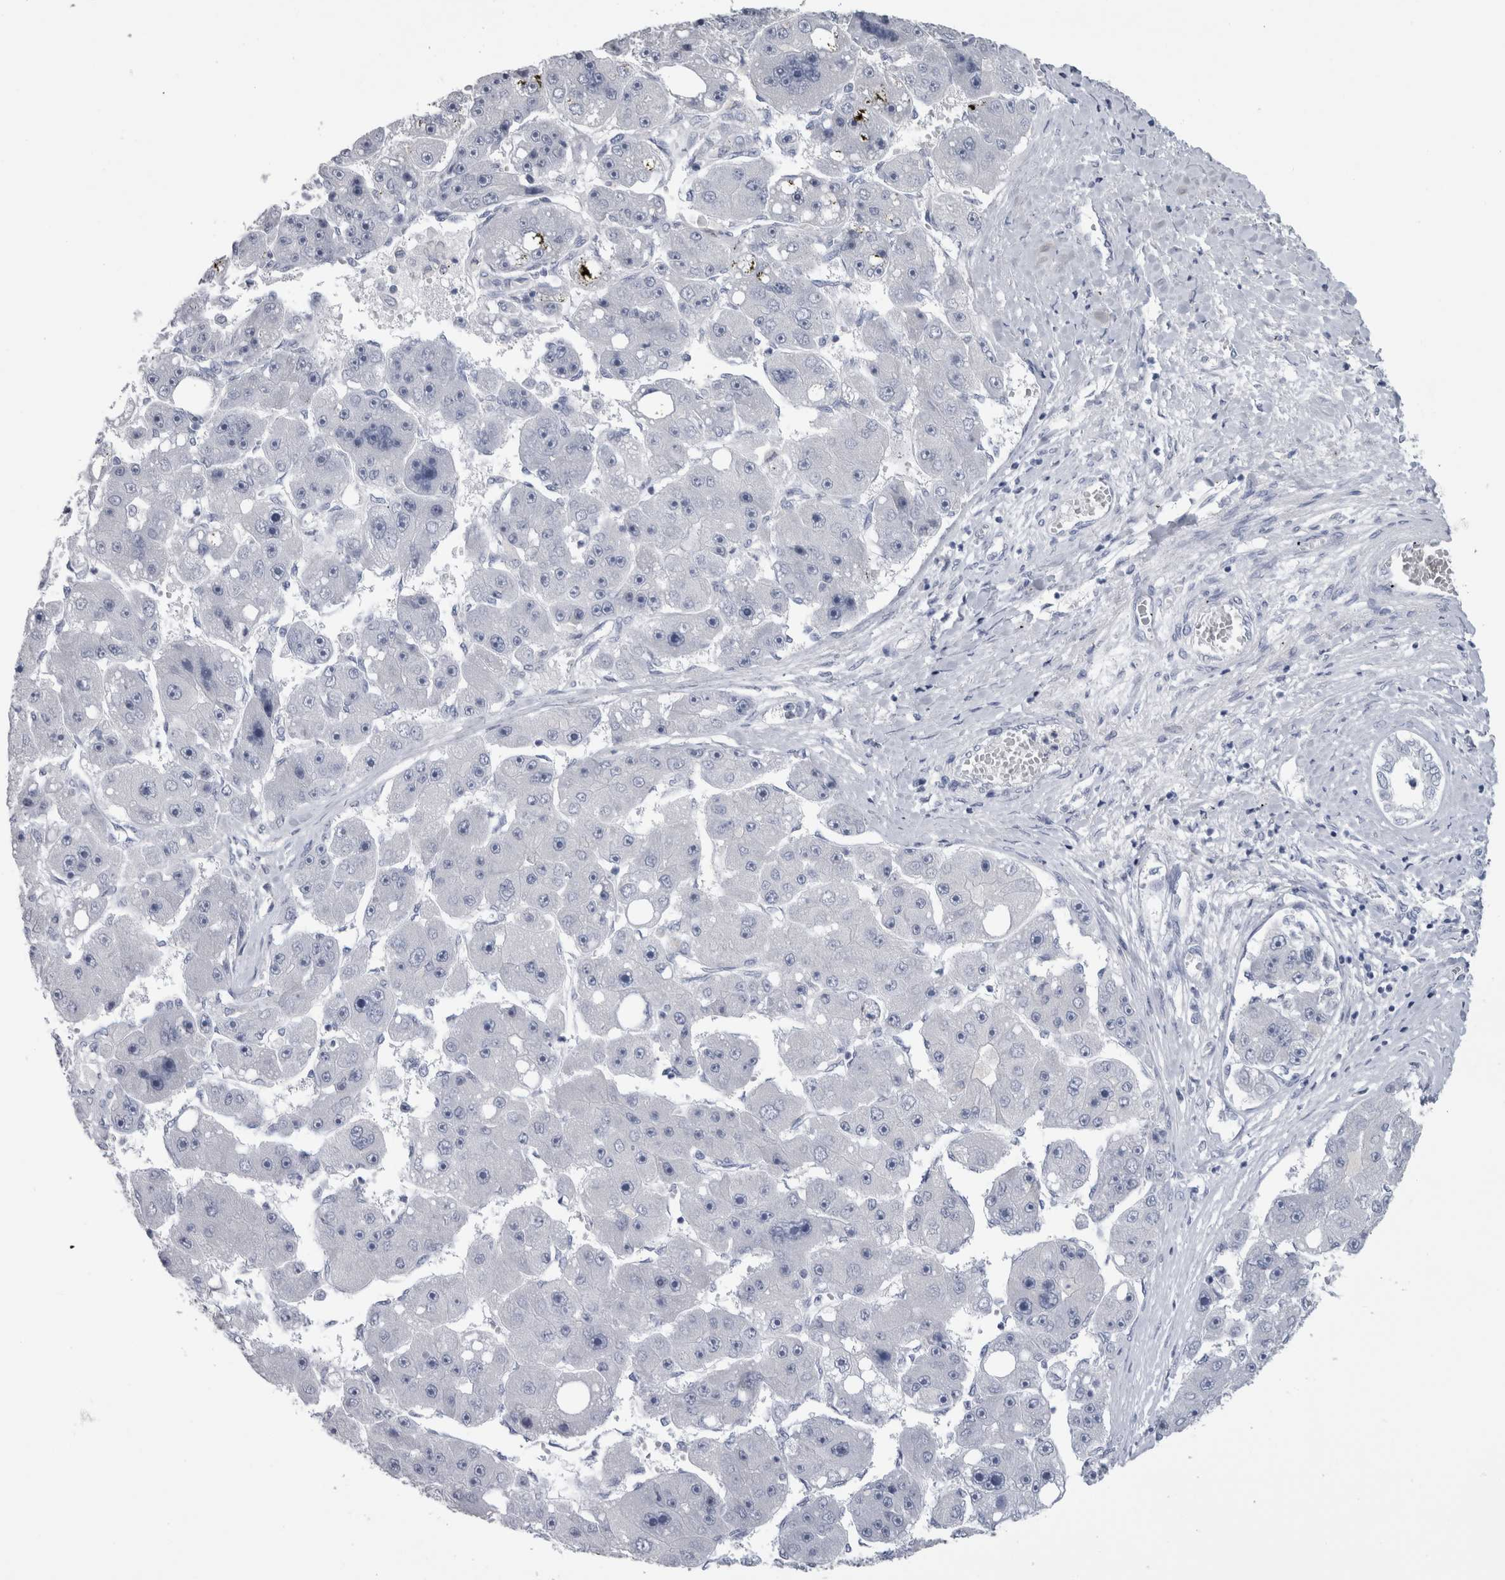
{"staining": {"intensity": "negative", "quantity": "none", "location": "none"}, "tissue": "liver cancer", "cell_type": "Tumor cells", "image_type": "cancer", "snomed": [{"axis": "morphology", "description": "Carcinoma, Hepatocellular, NOS"}, {"axis": "topography", "description": "Liver"}], "caption": "The histopathology image displays no significant positivity in tumor cells of liver cancer.", "gene": "MSMB", "patient": {"sex": "female", "age": 61}}